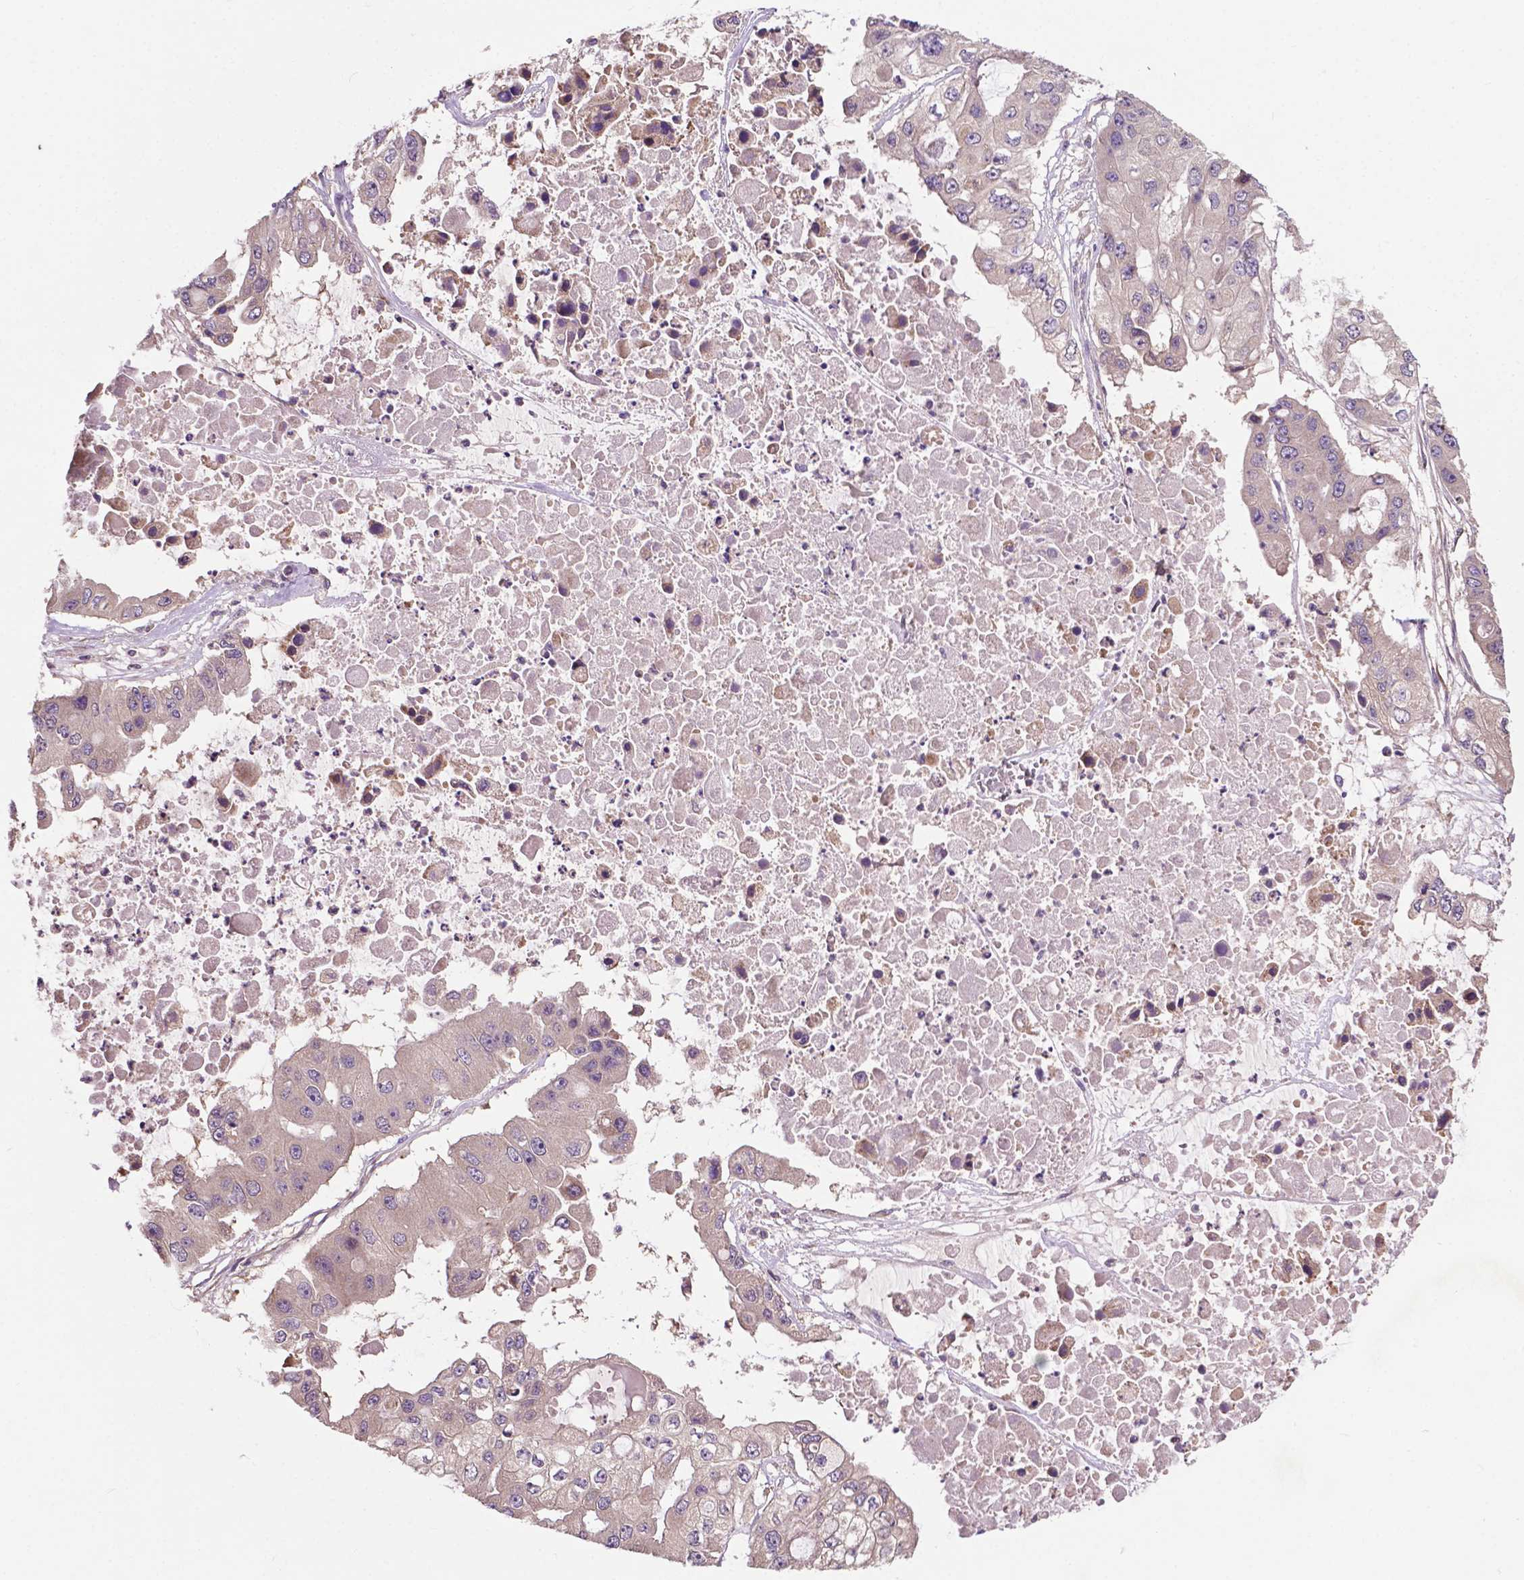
{"staining": {"intensity": "negative", "quantity": "none", "location": "none"}, "tissue": "ovarian cancer", "cell_type": "Tumor cells", "image_type": "cancer", "snomed": [{"axis": "morphology", "description": "Cystadenocarcinoma, serous, NOS"}, {"axis": "topography", "description": "Ovary"}], "caption": "IHC of serous cystadenocarcinoma (ovarian) exhibits no staining in tumor cells.", "gene": "GJA9", "patient": {"sex": "female", "age": 56}}